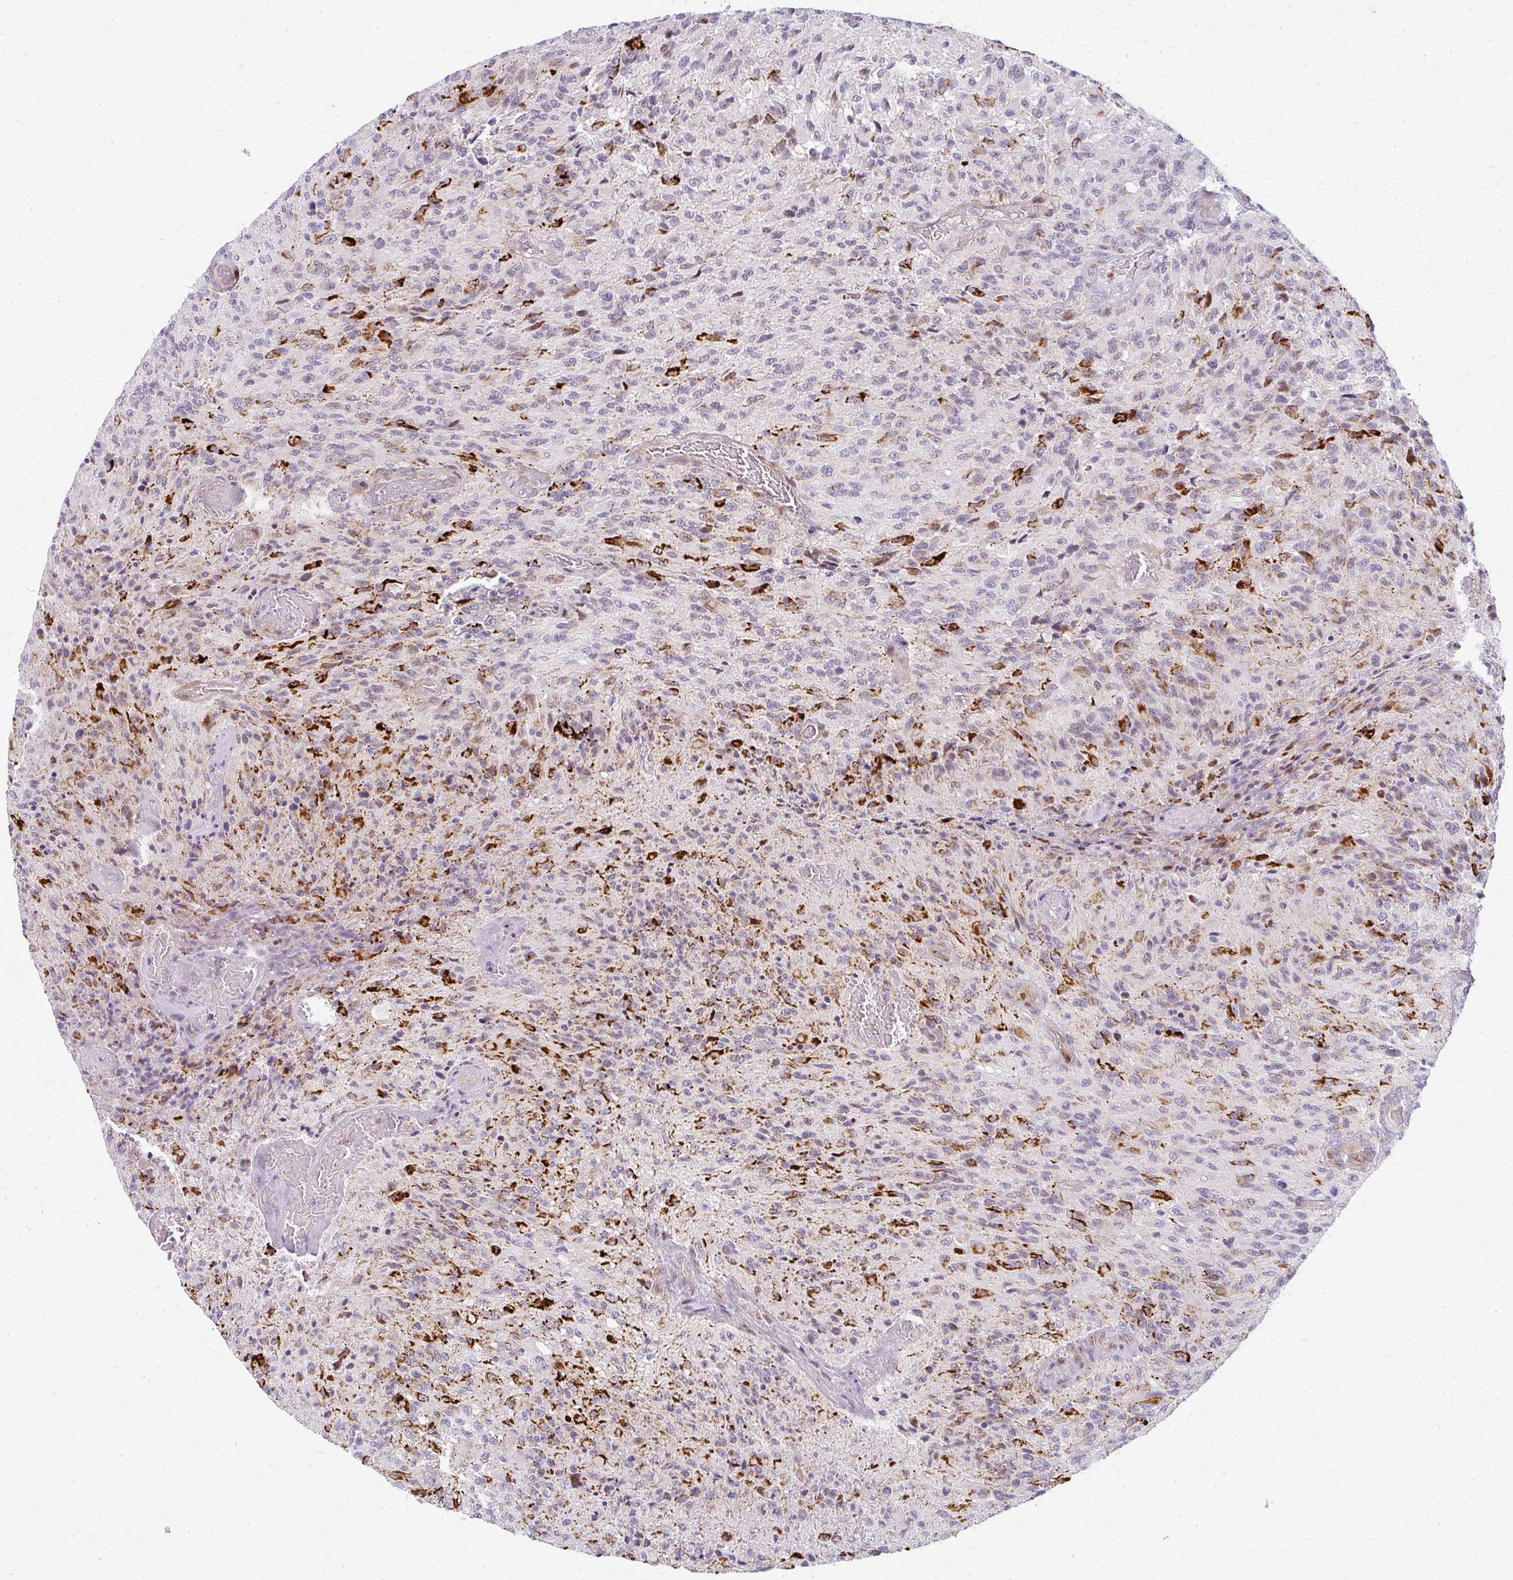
{"staining": {"intensity": "strong", "quantity": "<25%", "location": "cytoplasmic/membranous"}, "tissue": "glioma", "cell_type": "Tumor cells", "image_type": "cancer", "snomed": [{"axis": "morphology", "description": "Normal tissue, NOS"}, {"axis": "morphology", "description": "Glioma, malignant, High grade"}, {"axis": "topography", "description": "Cerebral cortex"}], "caption": "Immunohistochemical staining of glioma reveals medium levels of strong cytoplasmic/membranous protein expression in about <25% of tumor cells.", "gene": "PLA2G5", "patient": {"sex": "male", "age": 56}}